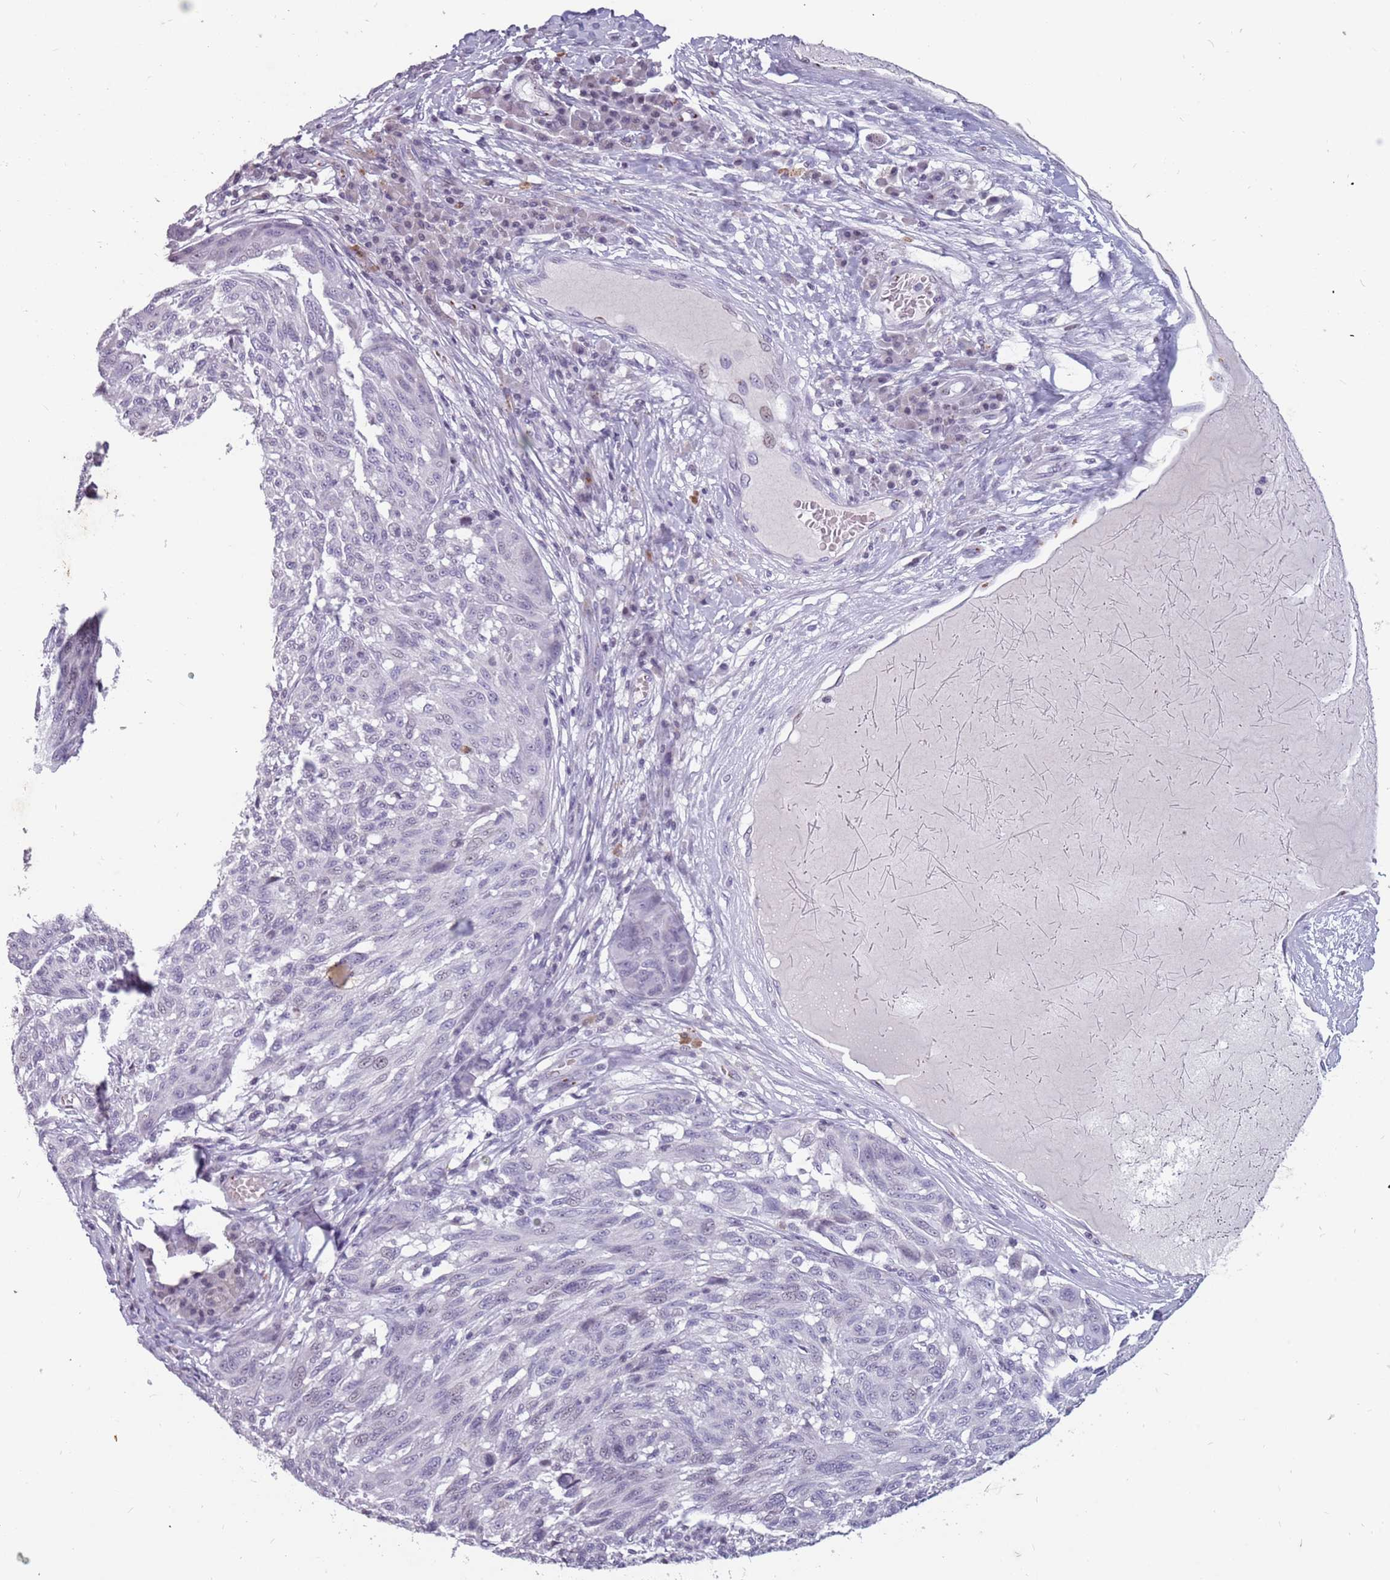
{"staining": {"intensity": "negative", "quantity": "none", "location": "none"}, "tissue": "melanoma", "cell_type": "Tumor cells", "image_type": "cancer", "snomed": [{"axis": "morphology", "description": "Malignant melanoma, NOS"}, {"axis": "topography", "description": "Skin"}], "caption": "Melanoma stained for a protein using immunohistochemistry (IHC) reveals no positivity tumor cells.", "gene": "NEK6", "patient": {"sex": "male", "age": 53}}